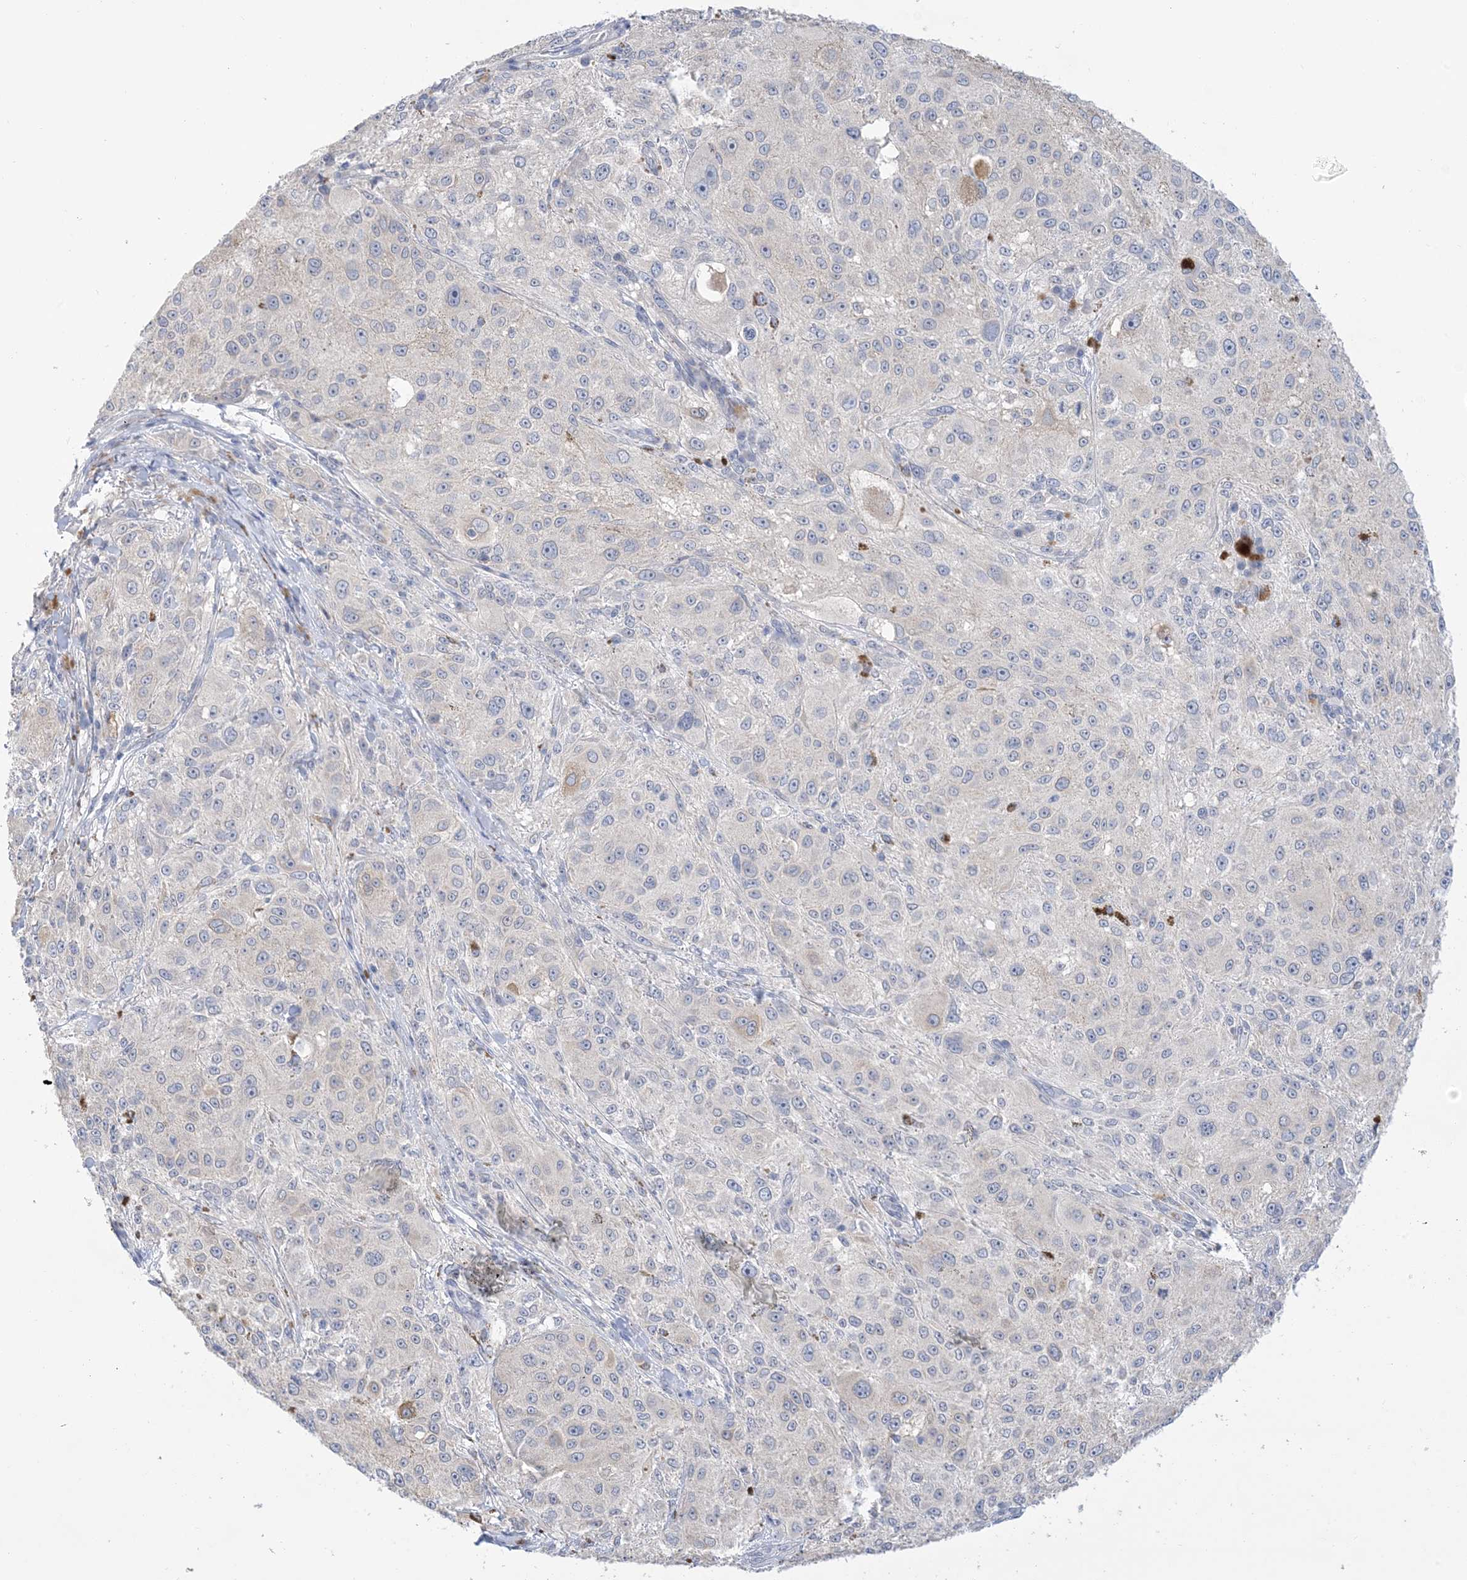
{"staining": {"intensity": "negative", "quantity": "none", "location": "none"}, "tissue": "melanoma", "cell_type": "Tumor cells", "image_type": "cancer", "snomed": [{"axis": "morphology", "description": "Necrosis, NOS"}, {"axis": "morphology", "description": "Malignant melanoma, NOS"}, {"axis": "topography", "description": "Skin"}], "caption": "Photomicrograph shows no significant protein staining in tumor cells of melanoma.", "gene": "TTYH1", "patient": {"sex": "female", "age": 87}}